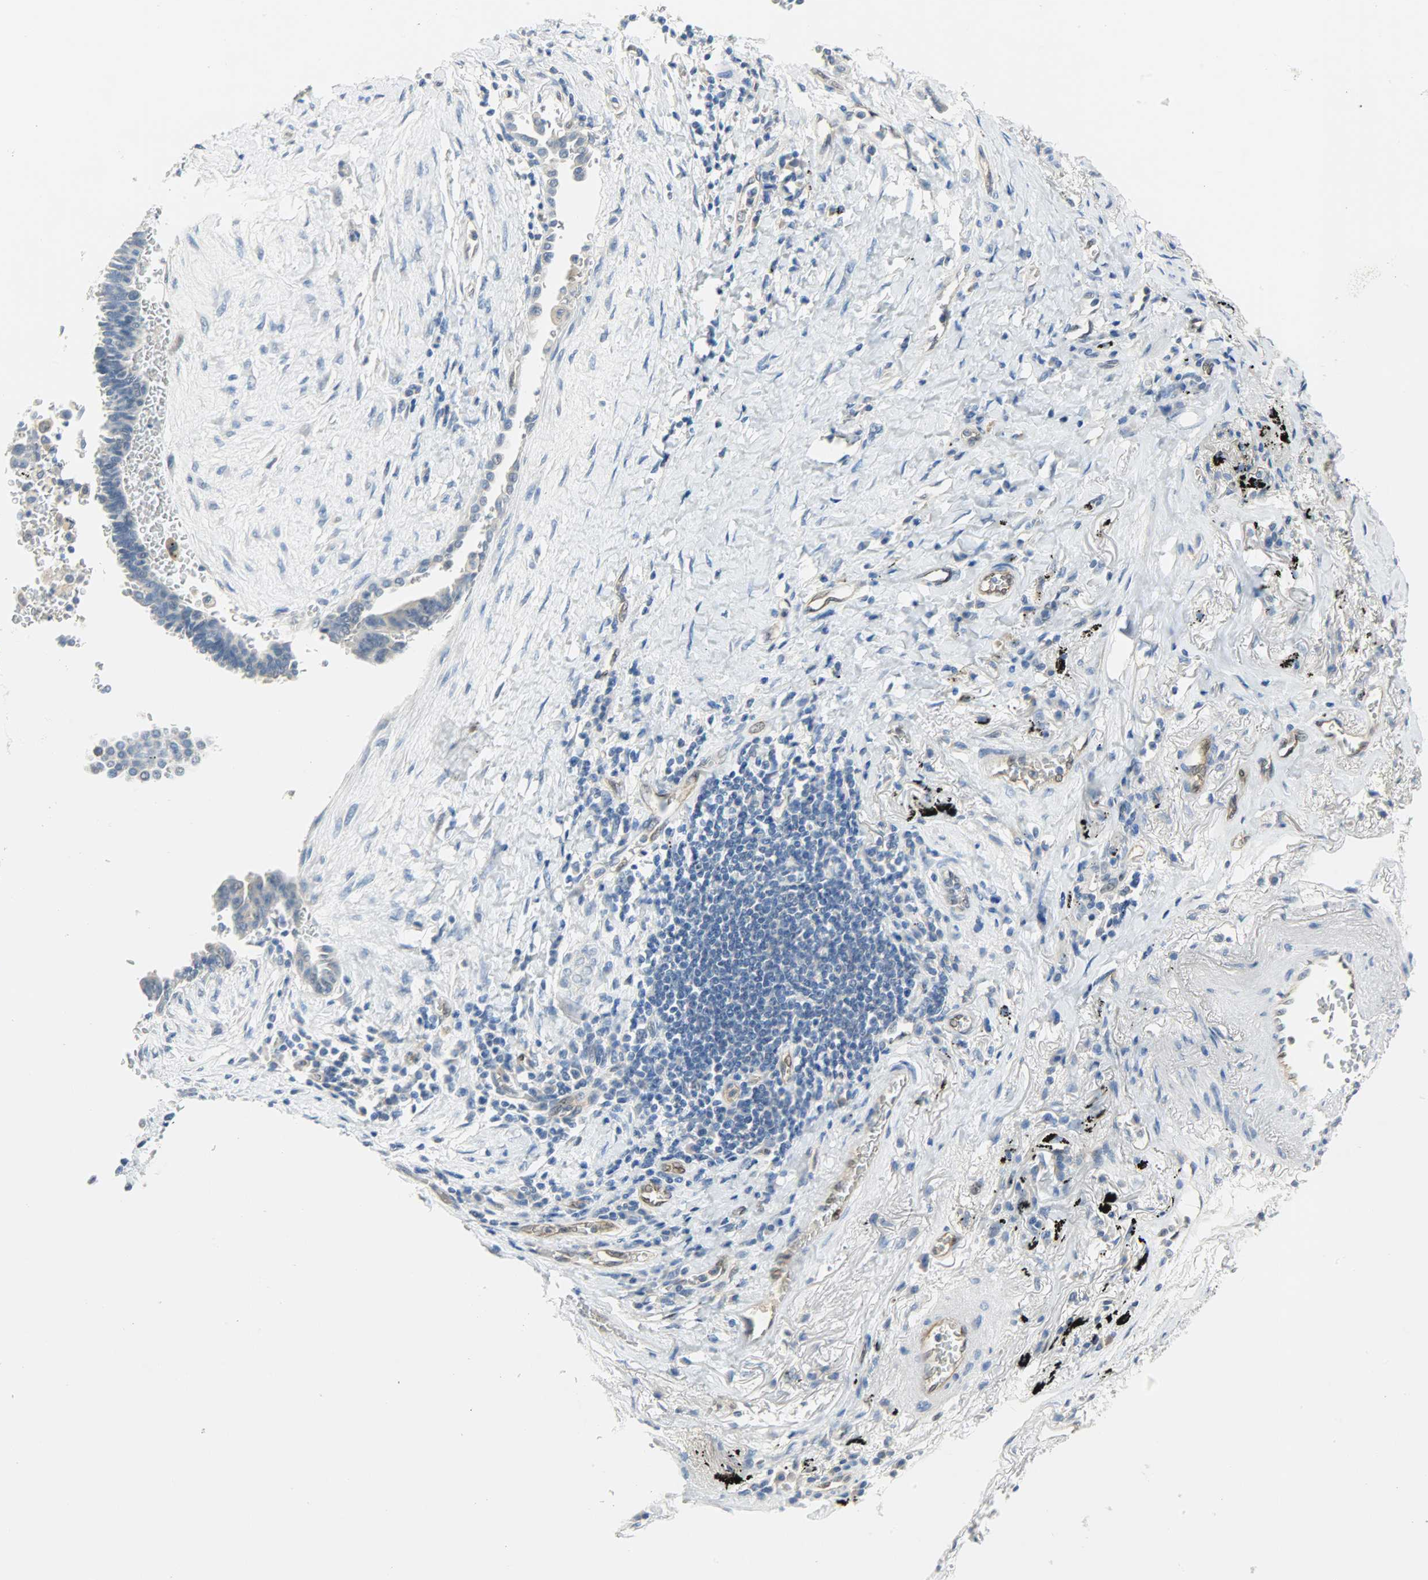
{"staining": {"intensity": "negative", "quantity": "none", "location": "none"}, "tissue": "lung cancer", "cell_type": "Tumor cells", "image_type": "cancer", "snomed": [{"axis": "morphology", "description": "Adenocarcinoma, NOS"}, {"axis": "topography", "description": "Lung"}], "caption": "This is an immunohistochemistry histopathology image of human lung cancer (adenocarcinoma). There is no positivity in tumor cells.", "gene": "FKBP1A", "patient": {"sex": "female", "age": 64}}